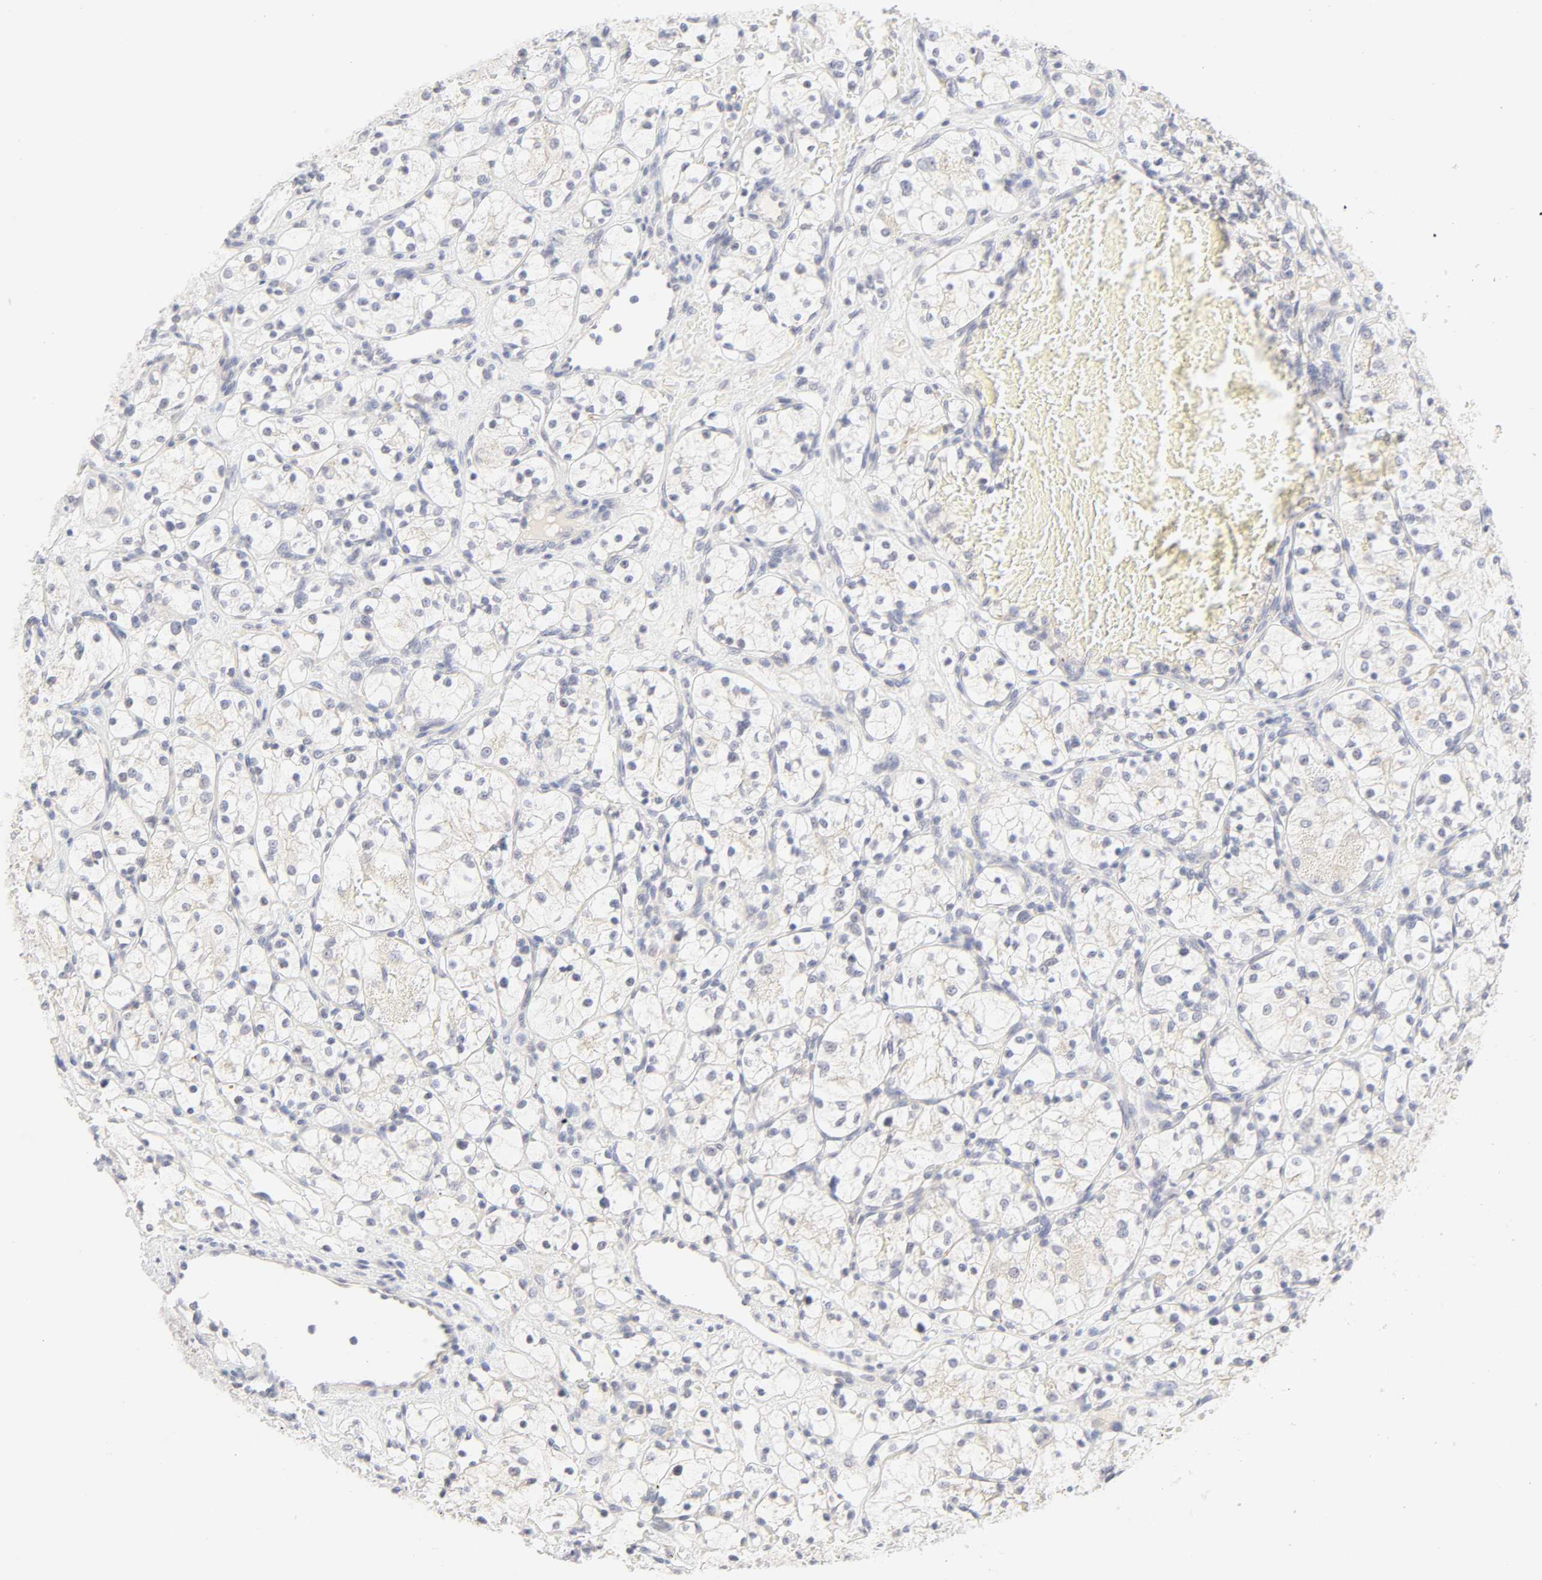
{"staining": {"intensity": "negative", "quantity": "none", "location": "none"}, "tissue": "renal cancer", "cell_type": "Tumor cells", "image_type": "cancer", "snomed": [{"axis": "morphology", "description": "Adenocarcinoma, NOS"}, {"axis": "topography", "description": "Kidney"}], "caption": "This image is of renal cancer stained with immunohistochemistry to label a protein in brown with the nuclei are counter-stained blue. There is no positivity in tumor cells.", "gene": "CYP4B1", "patient": {"sex": "female", "age": 60}}